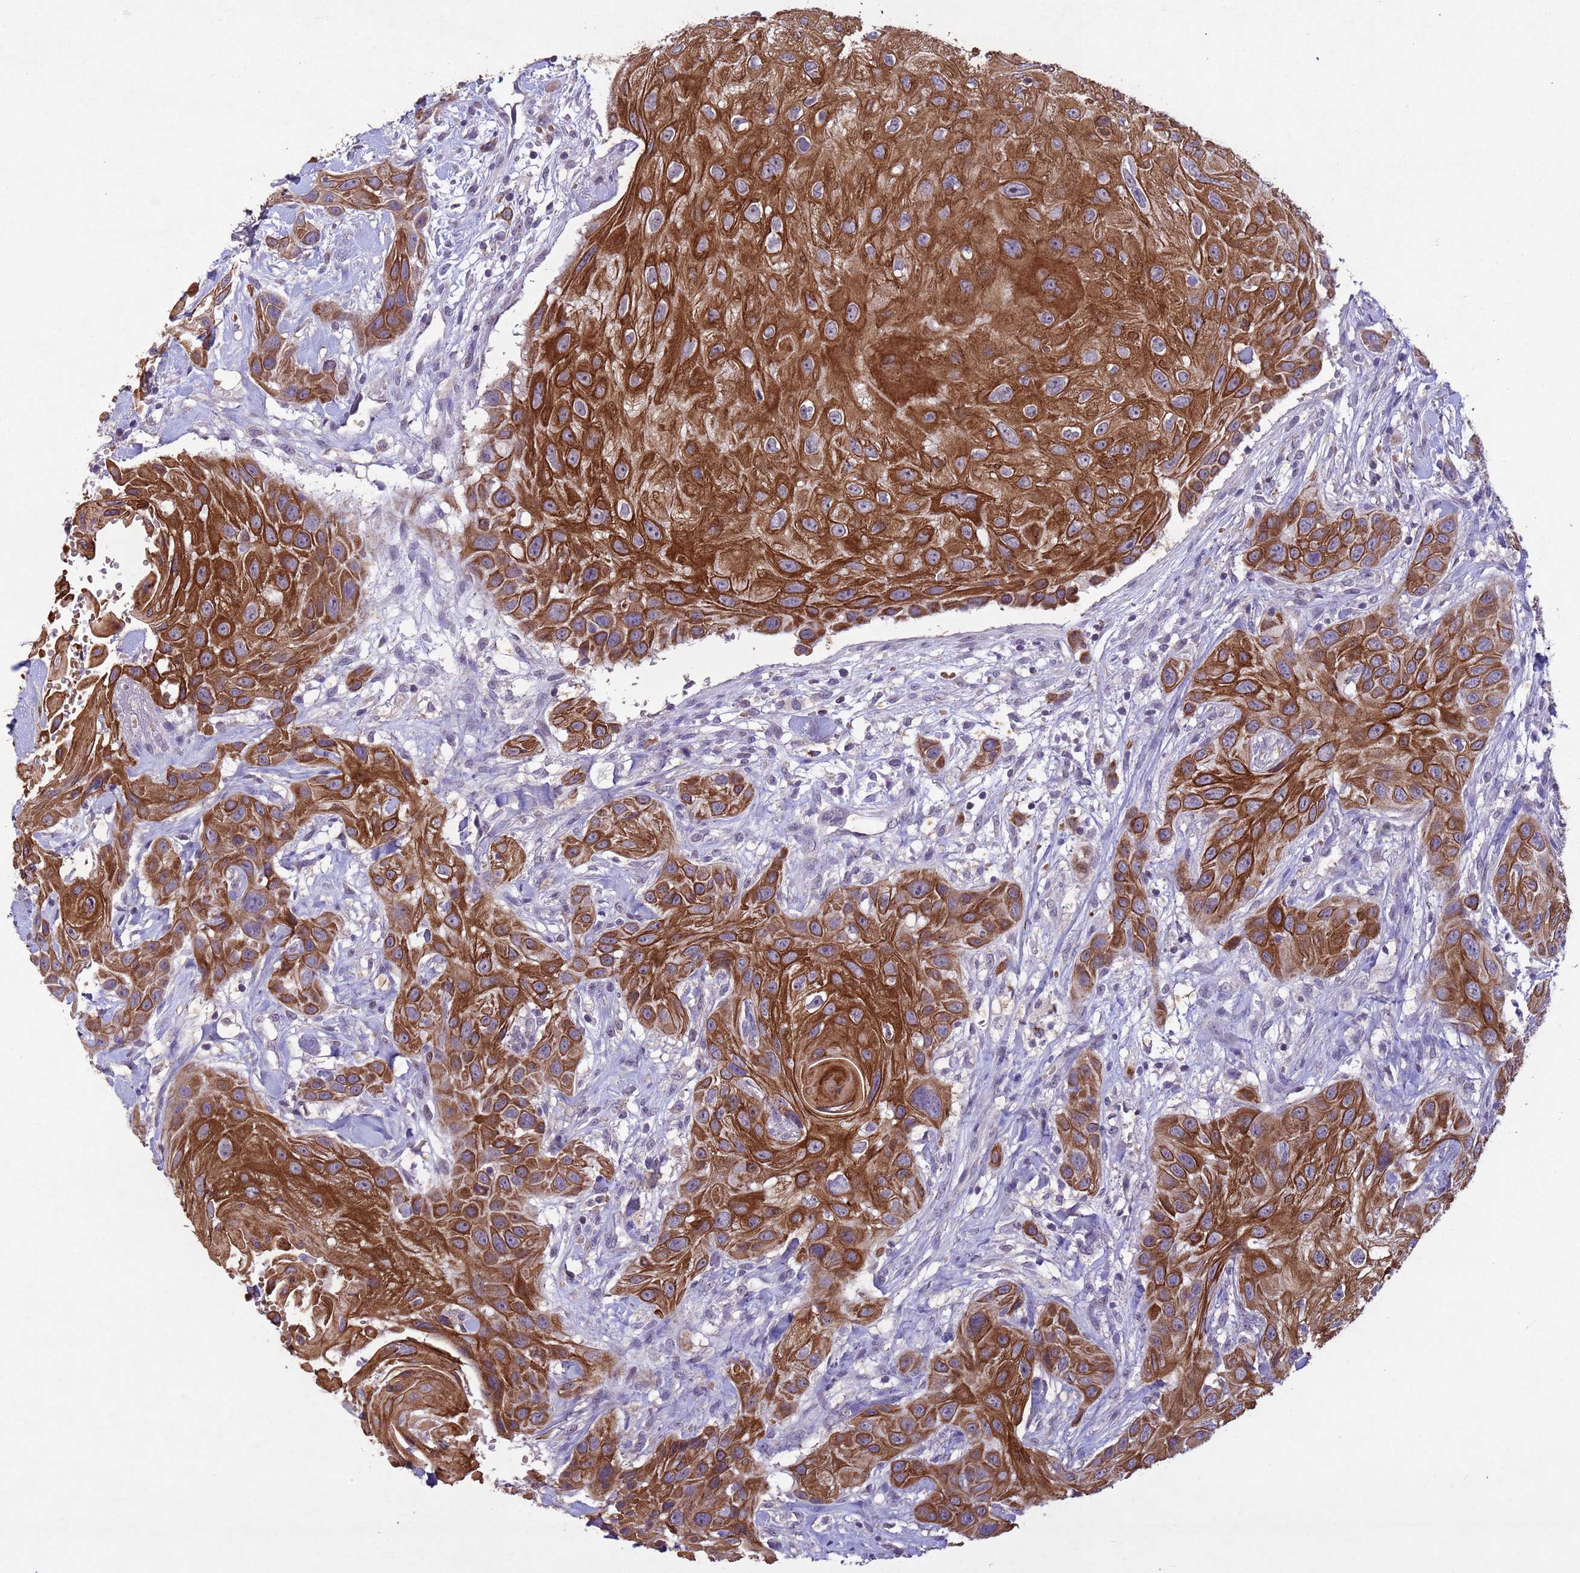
{"staining": {"intensity": "strong", "quantity": ">75%", "location": "cytoplasmic/membranous"}, "tissue": "head and neck cancer", "cell_type": "Tumor cells", "image_type": "cancer", "snomed": [{"axis": "morphology", "description": "Squamous cell carcinoma, NOS"}, {"axis": "topography", "description": "Head-Neck"}], "caption": "A photomicrograph of head and neck cancer (squamous cell carcinoma) stained for a protein exhibits strong cytoplasmic/membranous brown staining in tumor cells.", "gene": "NLRP11", "patient": {"sex": "male", "age": 81}}